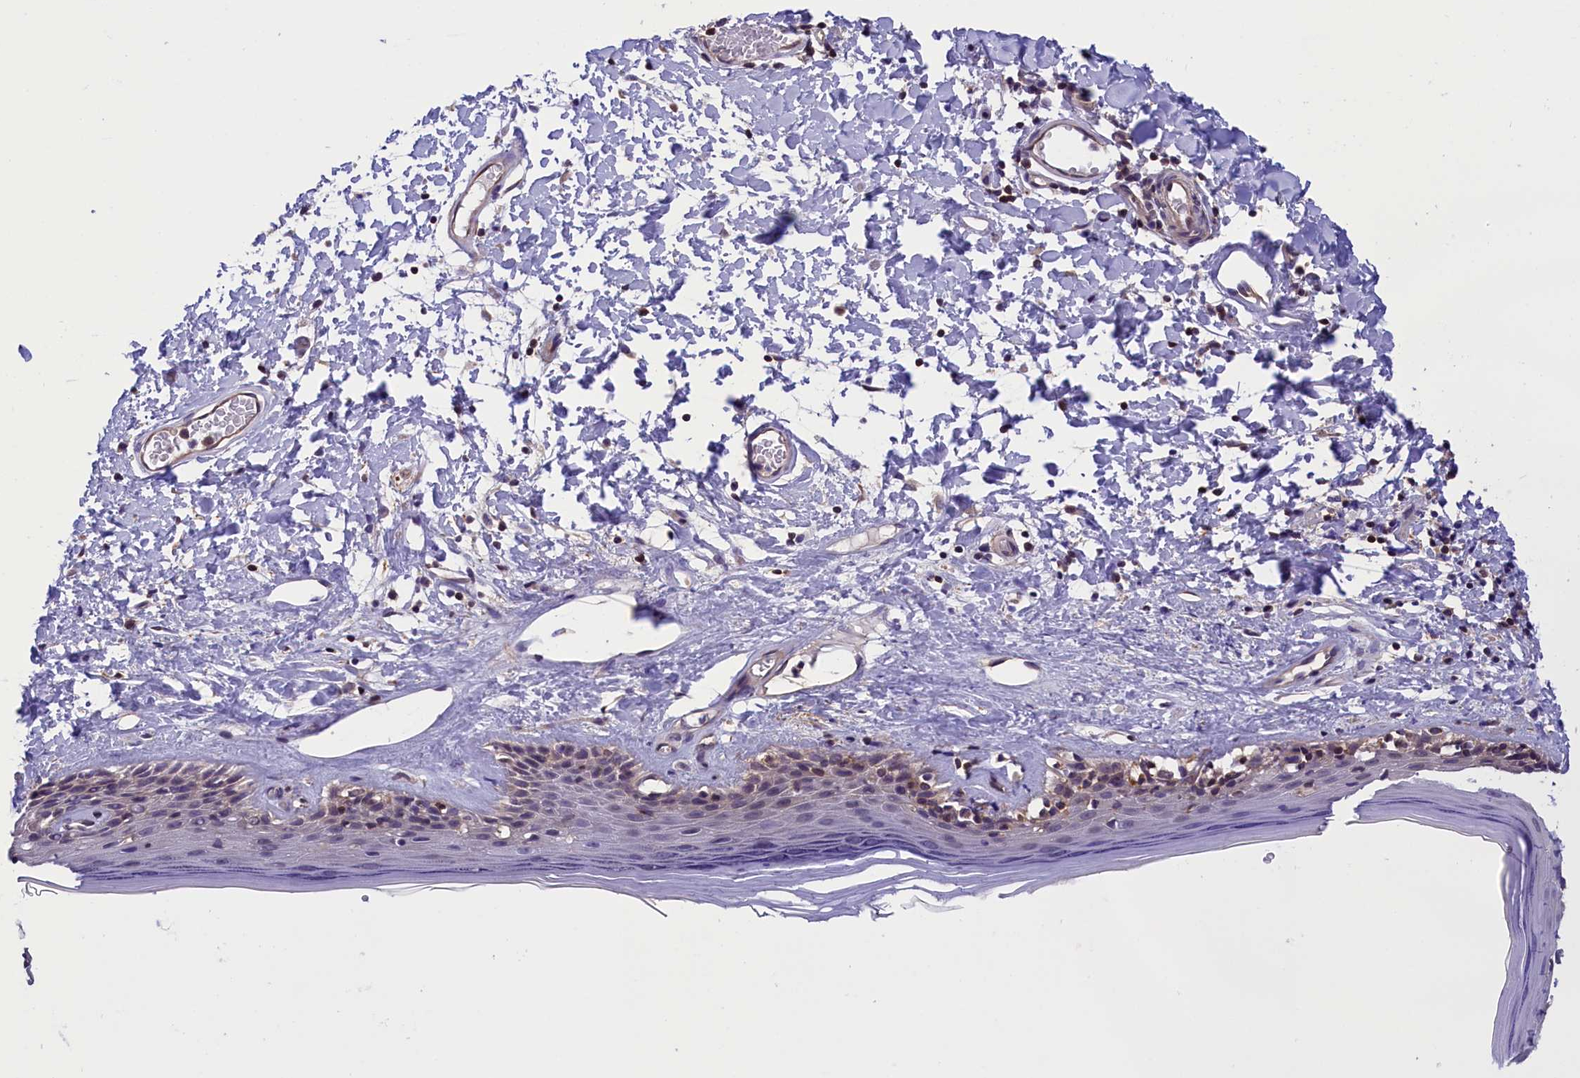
{"staining": {"intensity": "weak", "quantity": "<25%", "location": "cytoplasmic/membranous"}, "tissue": "skin", "cell_type": "Epidermal cells", "image_type": "normal", "snomed": [{"axis": "morphology", "description": "Normal tissue, NOS"}, {"axis": "topography", "description": "Adipose tissue"}, {"axis": "topography", "description": "Vascular tissue"}, {"axis": "topography", "description": "Vulva"}, {"axis": "topography", "description": "Peripheral nerve tissue"}], "caption": "Immunohistochemical staining of benign human skin shows no significant staining in epidermal cells. (DAB (3,3'-diaminobenzidine) IHC with hematoxylin counter stain).", "gene": "TBCB", "patient": {"sex": "female", "age": 86}}